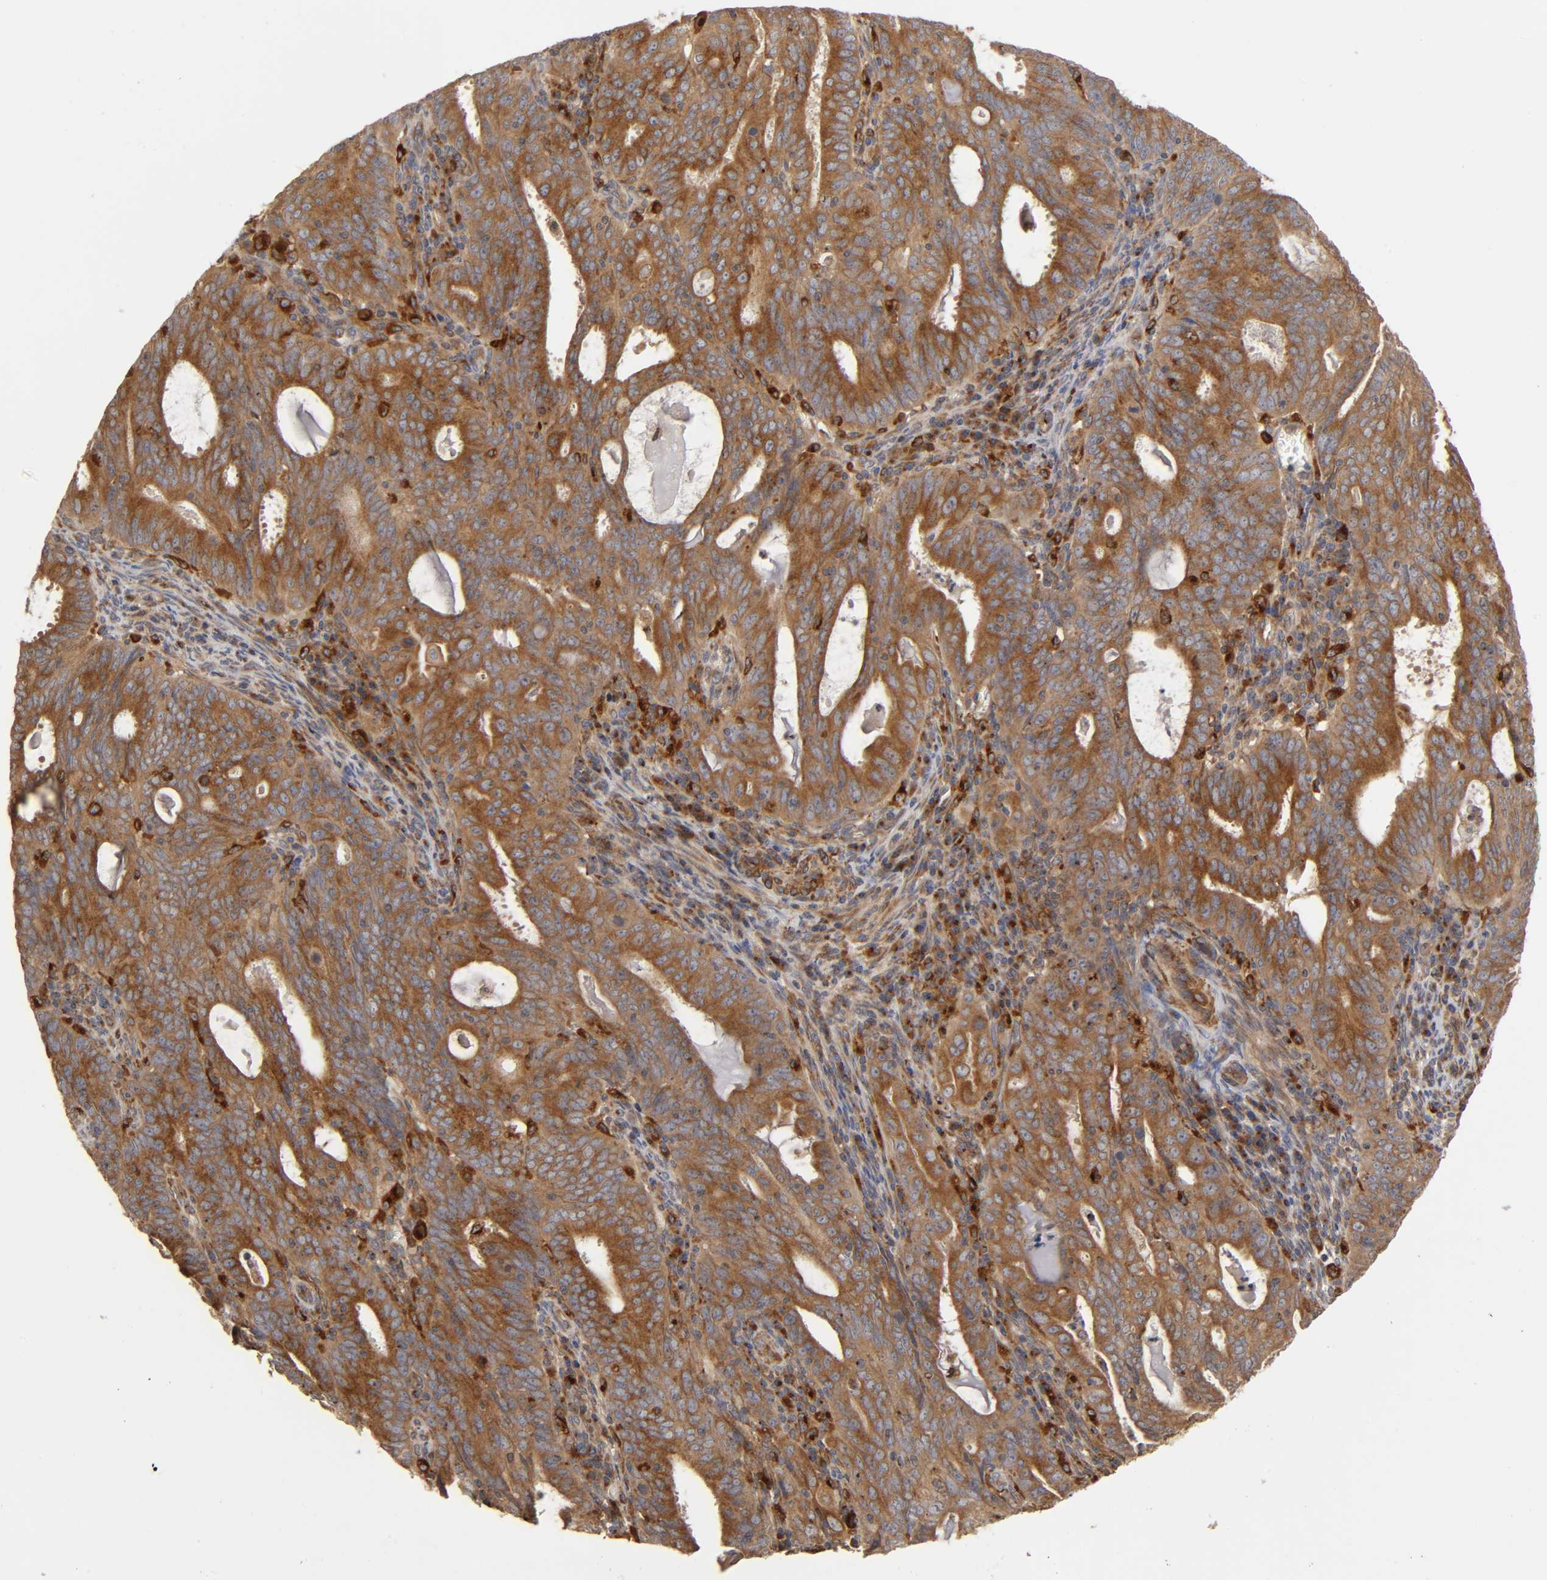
{"staining": {"intensity": "moderate", "quantity": ">75%", "location": "cytoplasmic/membranous"}, "tissue": "cervical cancer", "cell_type": "Tumor cells", "image_type": "cancer", "snomed": [{"axis": "morphology", "description": "Adenocarcinoma, NOS"}, {"axis": "topography", "description": "Cervix"}], "caption": "Moderate cytoplasmic/membranous expression for a protein is appreciated in about >75% of tumor cells of cervical cancer using IHC.", "gene": "GNPTG", "patient": {"sex": "female", "age": 44}}